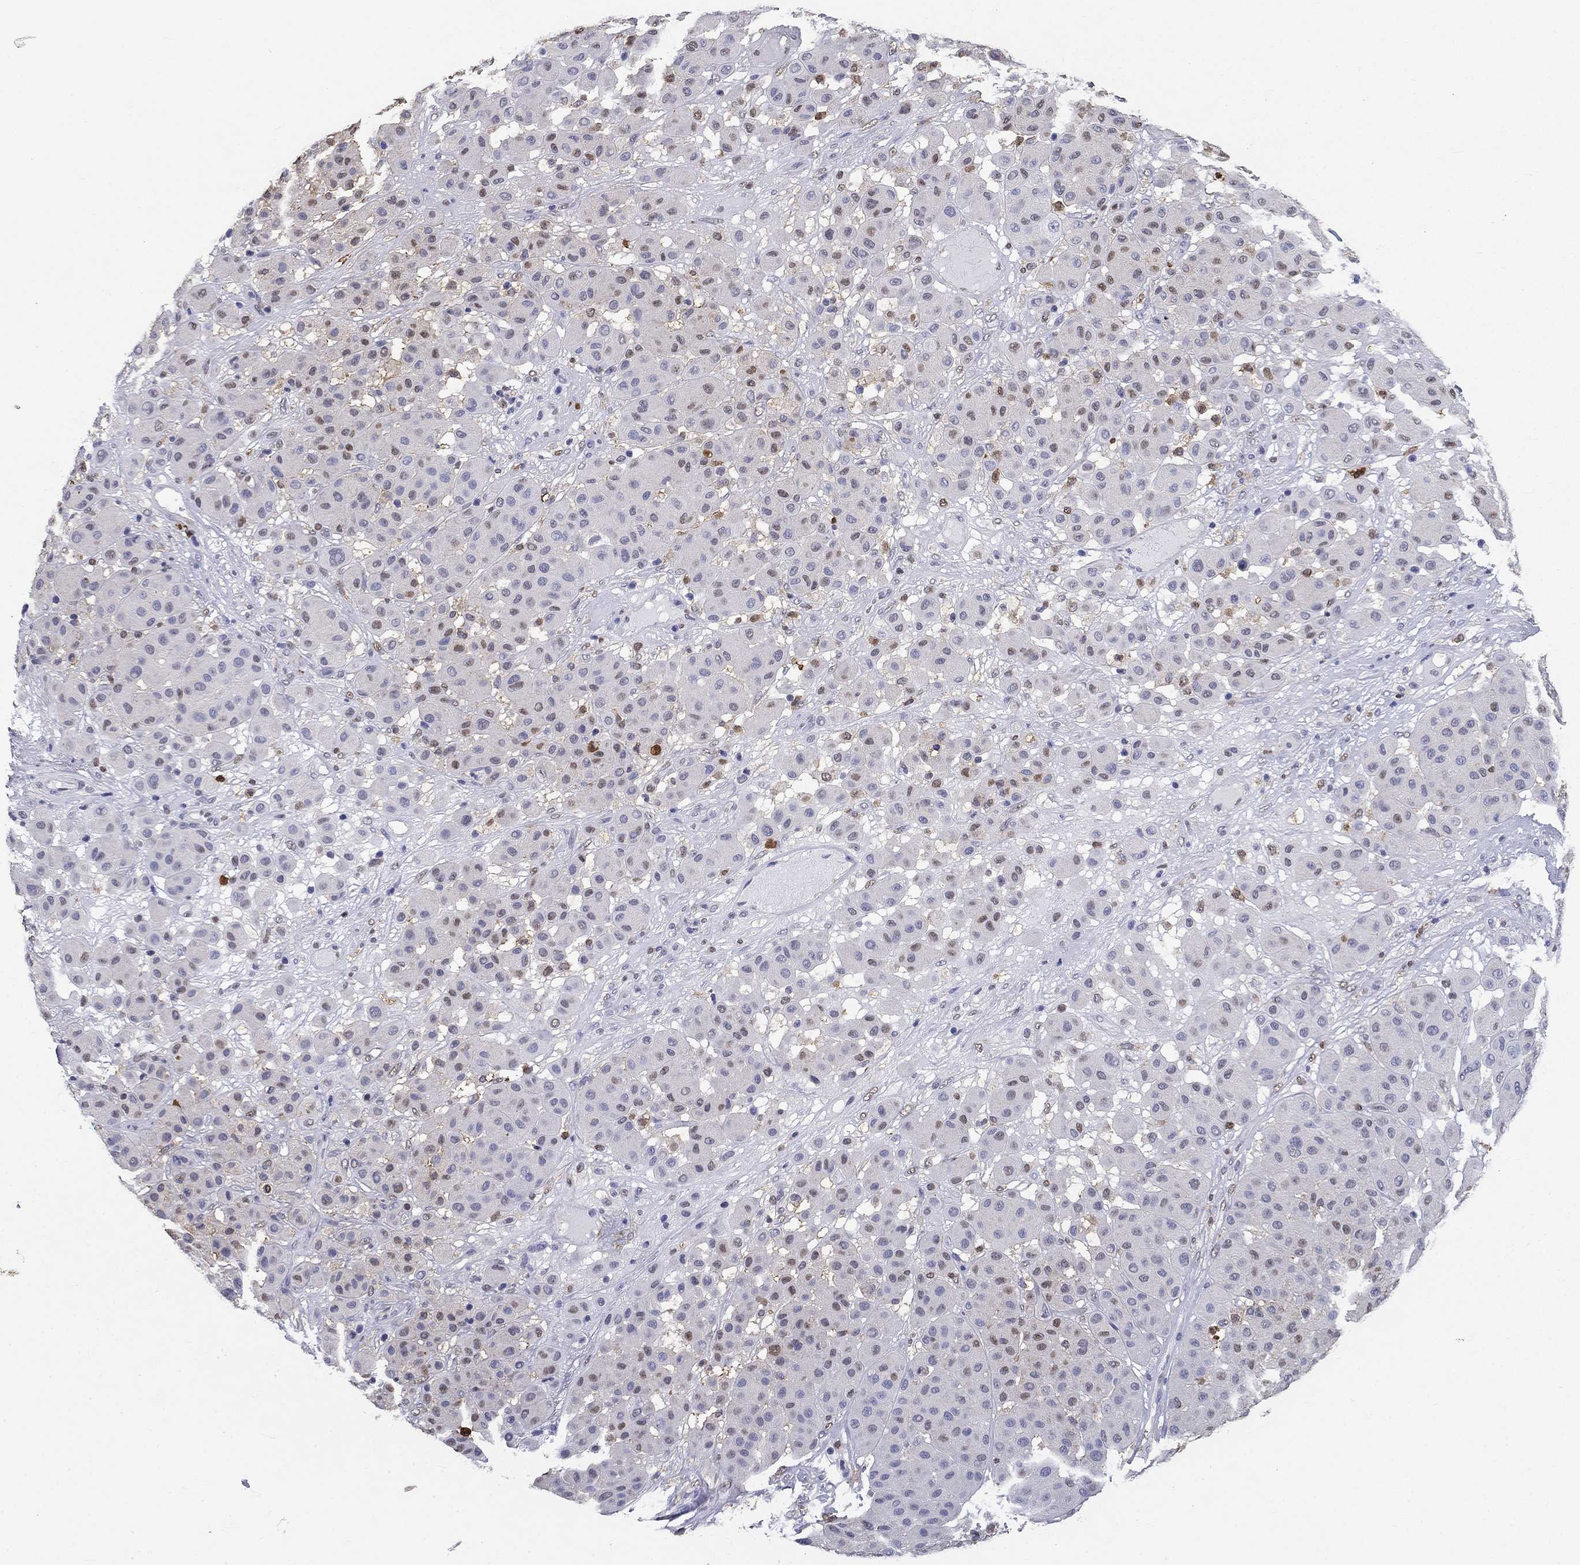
{"staining": {"intensity": "moderate", "quantity": "<25%", "location": "nuclear"}, "tissue": "melanoma", "cell_type": "Tumor cells", "image_type": "cancer", "snomed": [{"axis": "morphology", "description": "Malignant melanoma, Metastatic site"}, {"axis": "topography", "description": "Smooth muscle"}], "caption": "The image demonstrates a brown stain indicating the presence of a protein in the nuclear of tumor cells in malignant melanoma (metastatic site).", "gene": "IGSF8", "patient": {"sex": "male", "age": 41}}